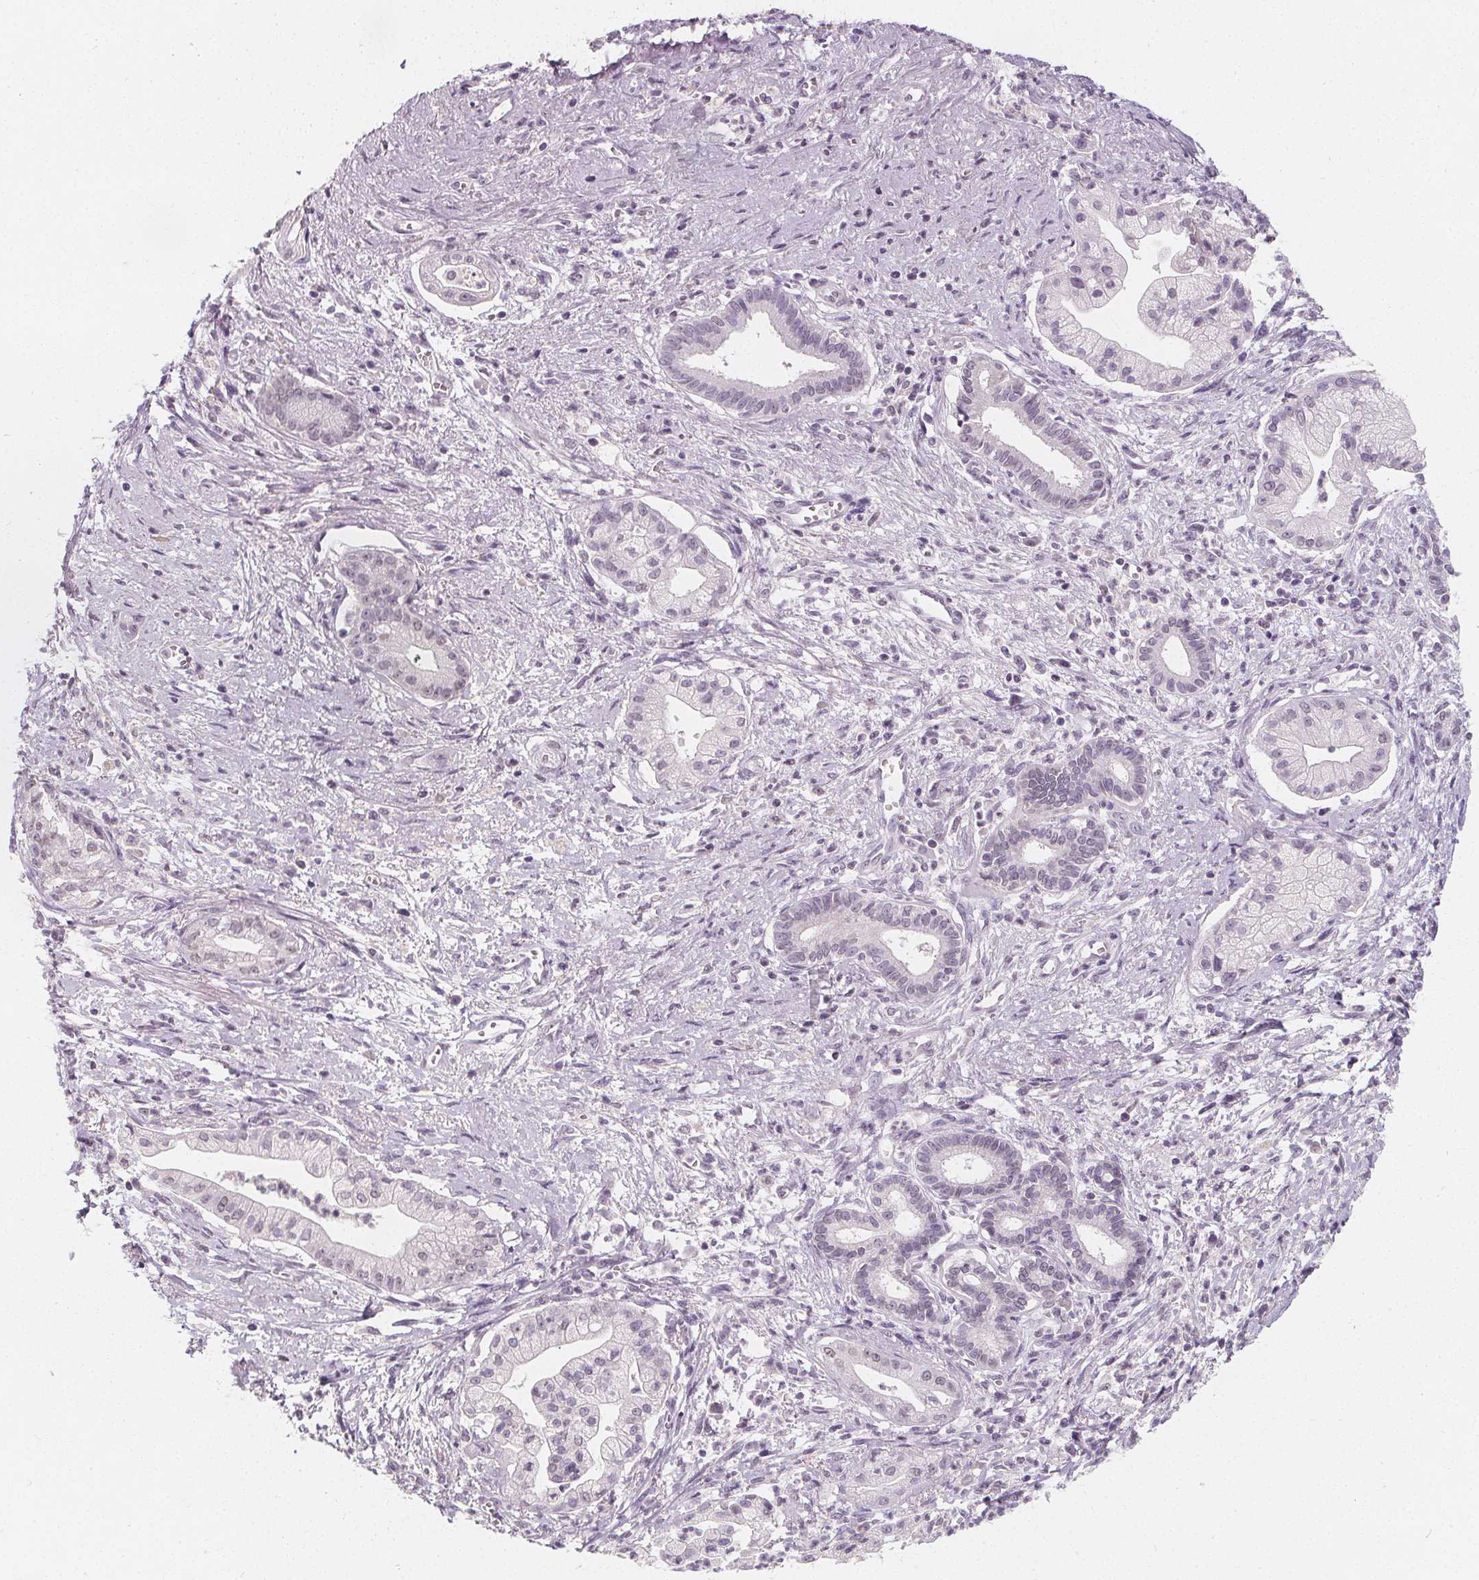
{"staining": {"intensity": "negative", "quantity": "none", "location": "none"}, "tissue": "pancreatic cancer", "cell_type": "Tumor cells", "image_type": "cancer", "snomed": [{"axis": "morphology", "description": "Normal tissue, NOS"}, {"axis": "morphology", "description": "Adenocarcinoma, NOS"}, {"axis": "topography", "description": "Lymph node"}, {"axis": "topography", "description": "Pancreas"}], "caption": "Tumor cells are negative for brown protein staining in pancreatic cancer. (Brightfield microscopy of DAB (3,3'-diaminobenzidine) immunohistochemistry at high magnification).", "gene": "DBX2", "patient": {"sex": "female", "age": 58}}